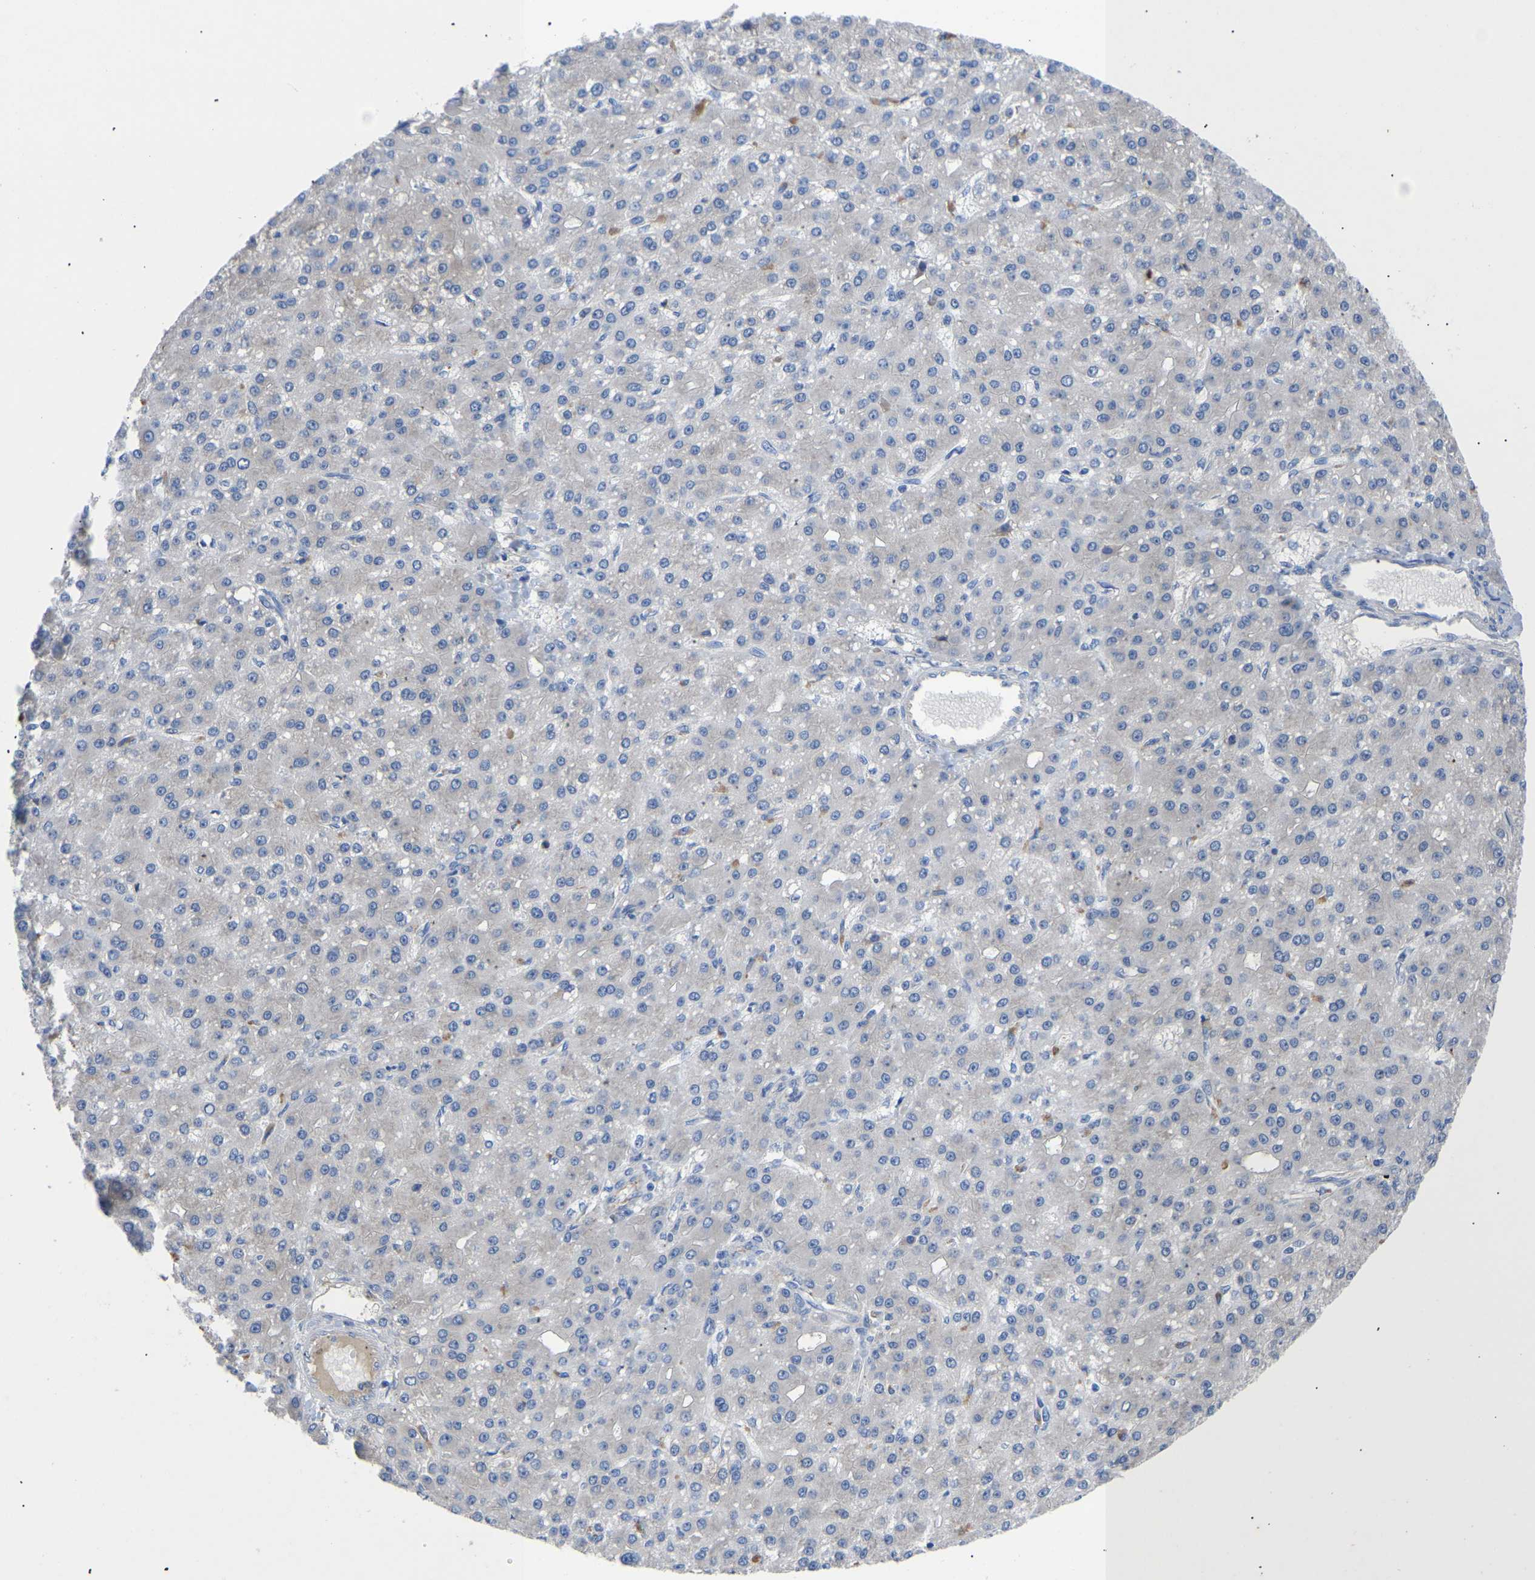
{"staining": {"intensity": "negative", "quantity": "none", "location": "none"}, "tissue": "liver cancer", "cell_type": "Tumor cells", "image_type": "cancer", "snomed": [{"axis": "morphology", "description": "Carcinoma, Hepatocellular, NOS"}, {"axis": "topography", "description": "Liver"}], "caption": "High magnification brightfield microscopy of liver cancer (hepatocellular carcinoma) stained with DAB (3,3'-diaminobenzidine) (brown) and counterstained with hematoxylin (blue): tumor cells show no significant staining.", "gene": "ABCA10", "patient": {"sex": "male", "age": 67}}